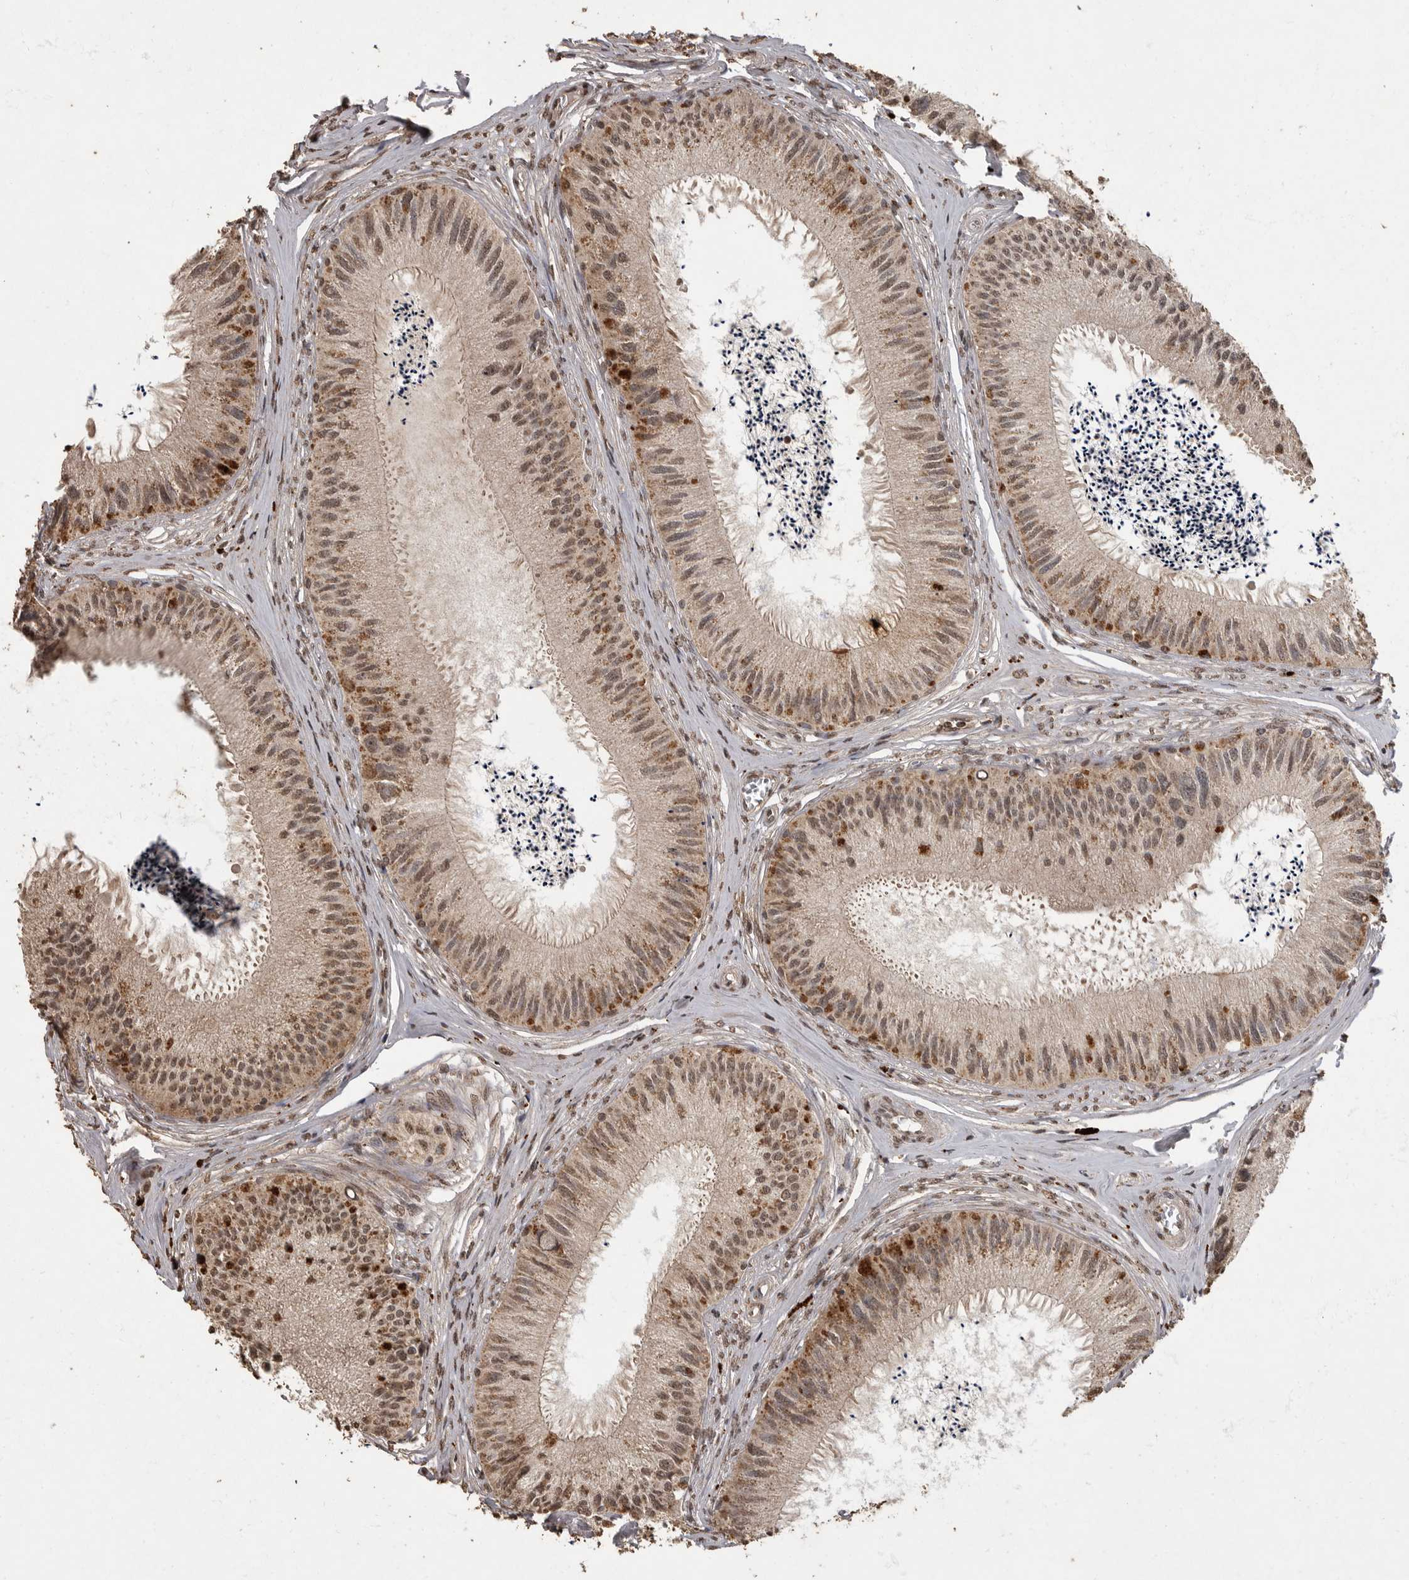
{"staining": {"intensity": "moderate", "quantity": ">75%", "location": "cytoplasmic/membranous,nuclear"}, "tissue": "epididymis", "cell_type": "Glandular cells", "image_type": "normal", "snomed": [{"axis": "morphology", "description": "Normal tissue, NOS"}, {"axis": "topography", "description": "Epididymis"}], "caption": "Epididymis stained for a protein (brown) demonstrates moderate cytoplasmic/membranous,nuclear positive expression in approximately >75% of glandular cells.", "gene": "MAFG", "patient": {"sex": "male", "age": 79}}